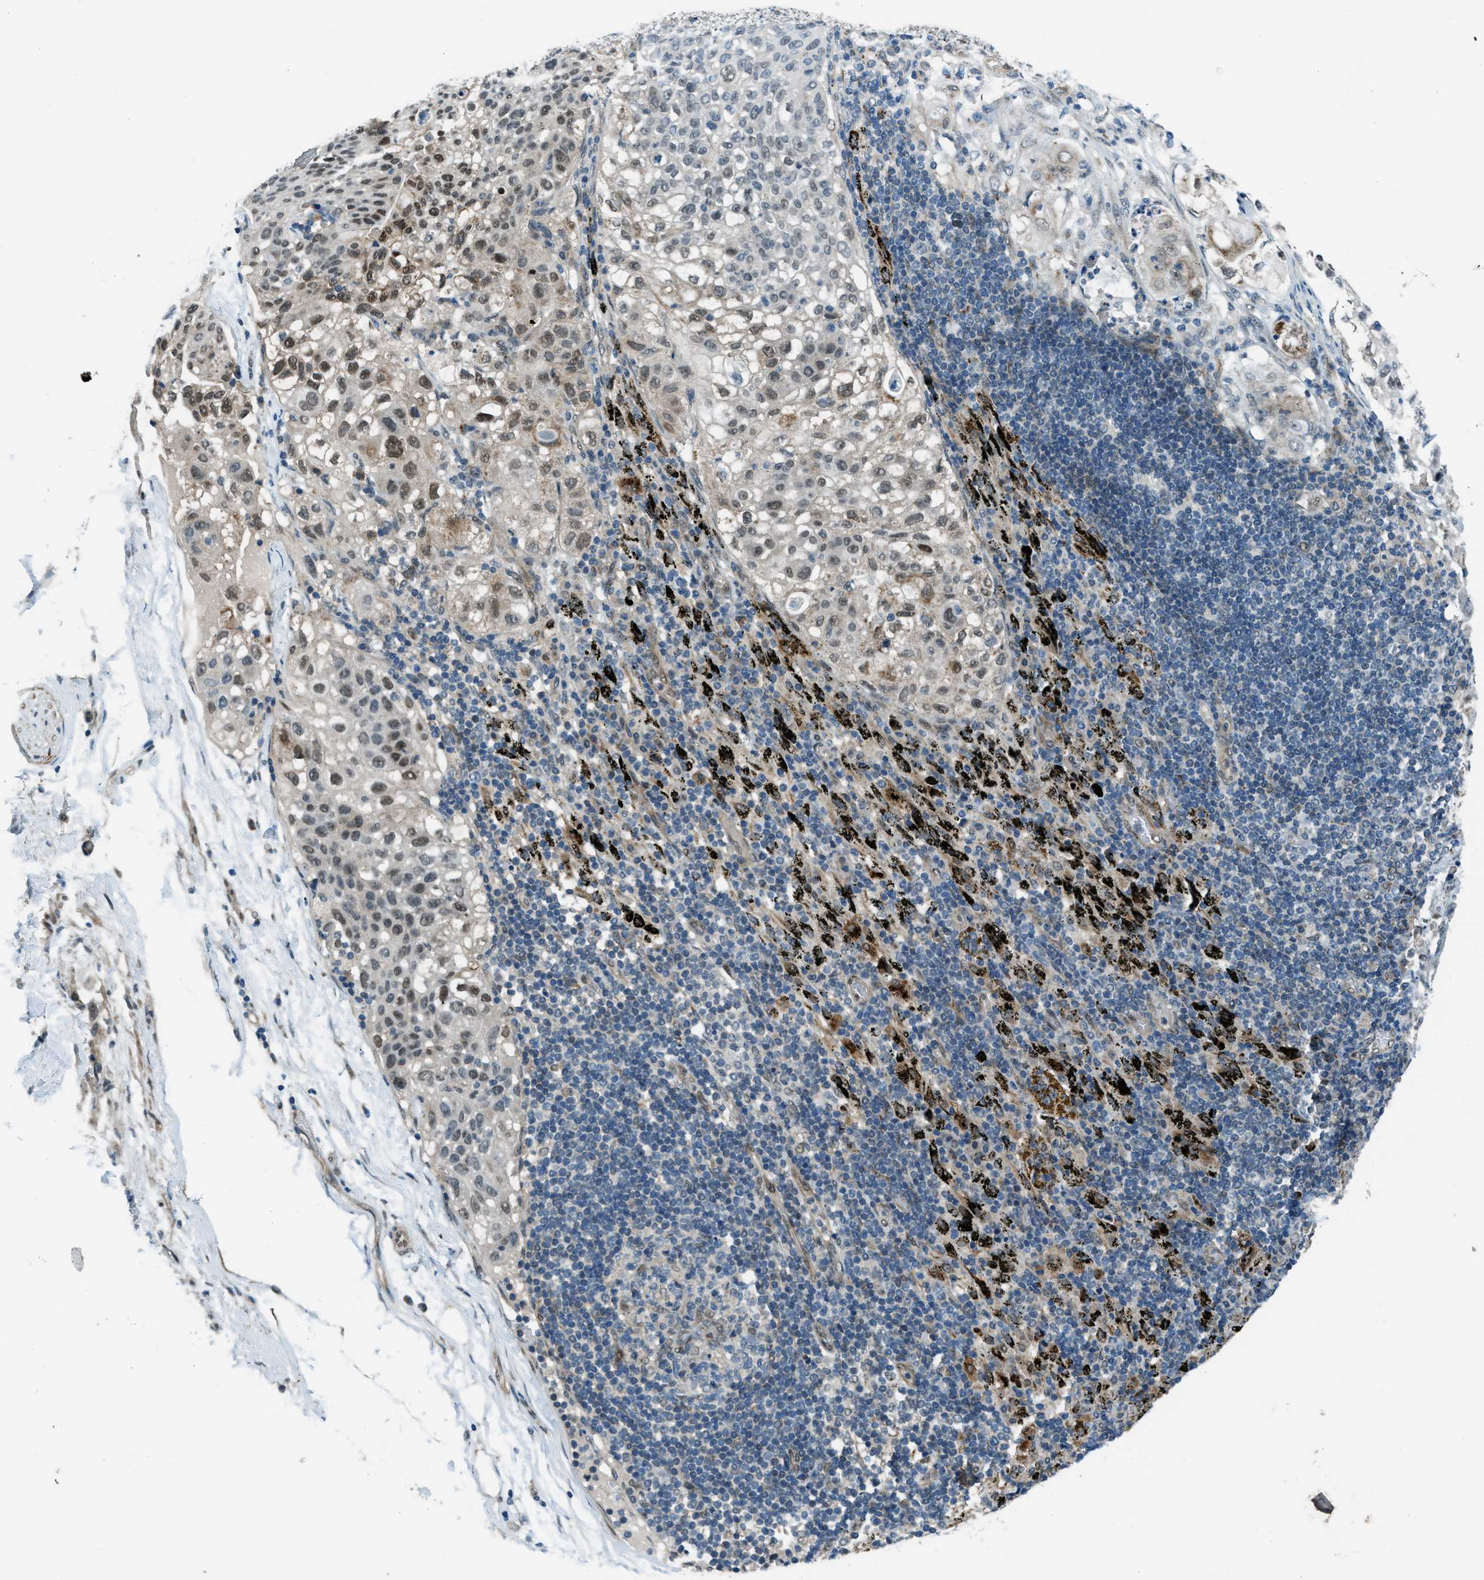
{"staining": {"intensity": "moderate", "quantity": "25%-75%", "location": "nuclear"}, "tissue": "lung cancer", "cell_type": "Tumor cells", "image_type": "cancer", "snomed": [{"axis": "morphology", "description": "Inflammation, NOS"}, {"axis": "morphology", "description": "Squamous cell carcinoma, NOS"}, {"axis": "topography", "description": "Lymph node"}, {"axis": "topography", "description": "Soft tissue"}, {"axis": "topography", "description": "Lung"}], "caption": "Immunohistochemistry (IHC) micrograph of neoplastic tissue: squamous cell carcinoma (lung) stained using immunohistochemistry (IHC) shows medium levels of moderate protein expression localized specifically in the nuclear of tumor cells, appearing as a nuclear brown color.", "gene": "NPEPL1", "patient": {"sex": "male", "age": 66}}